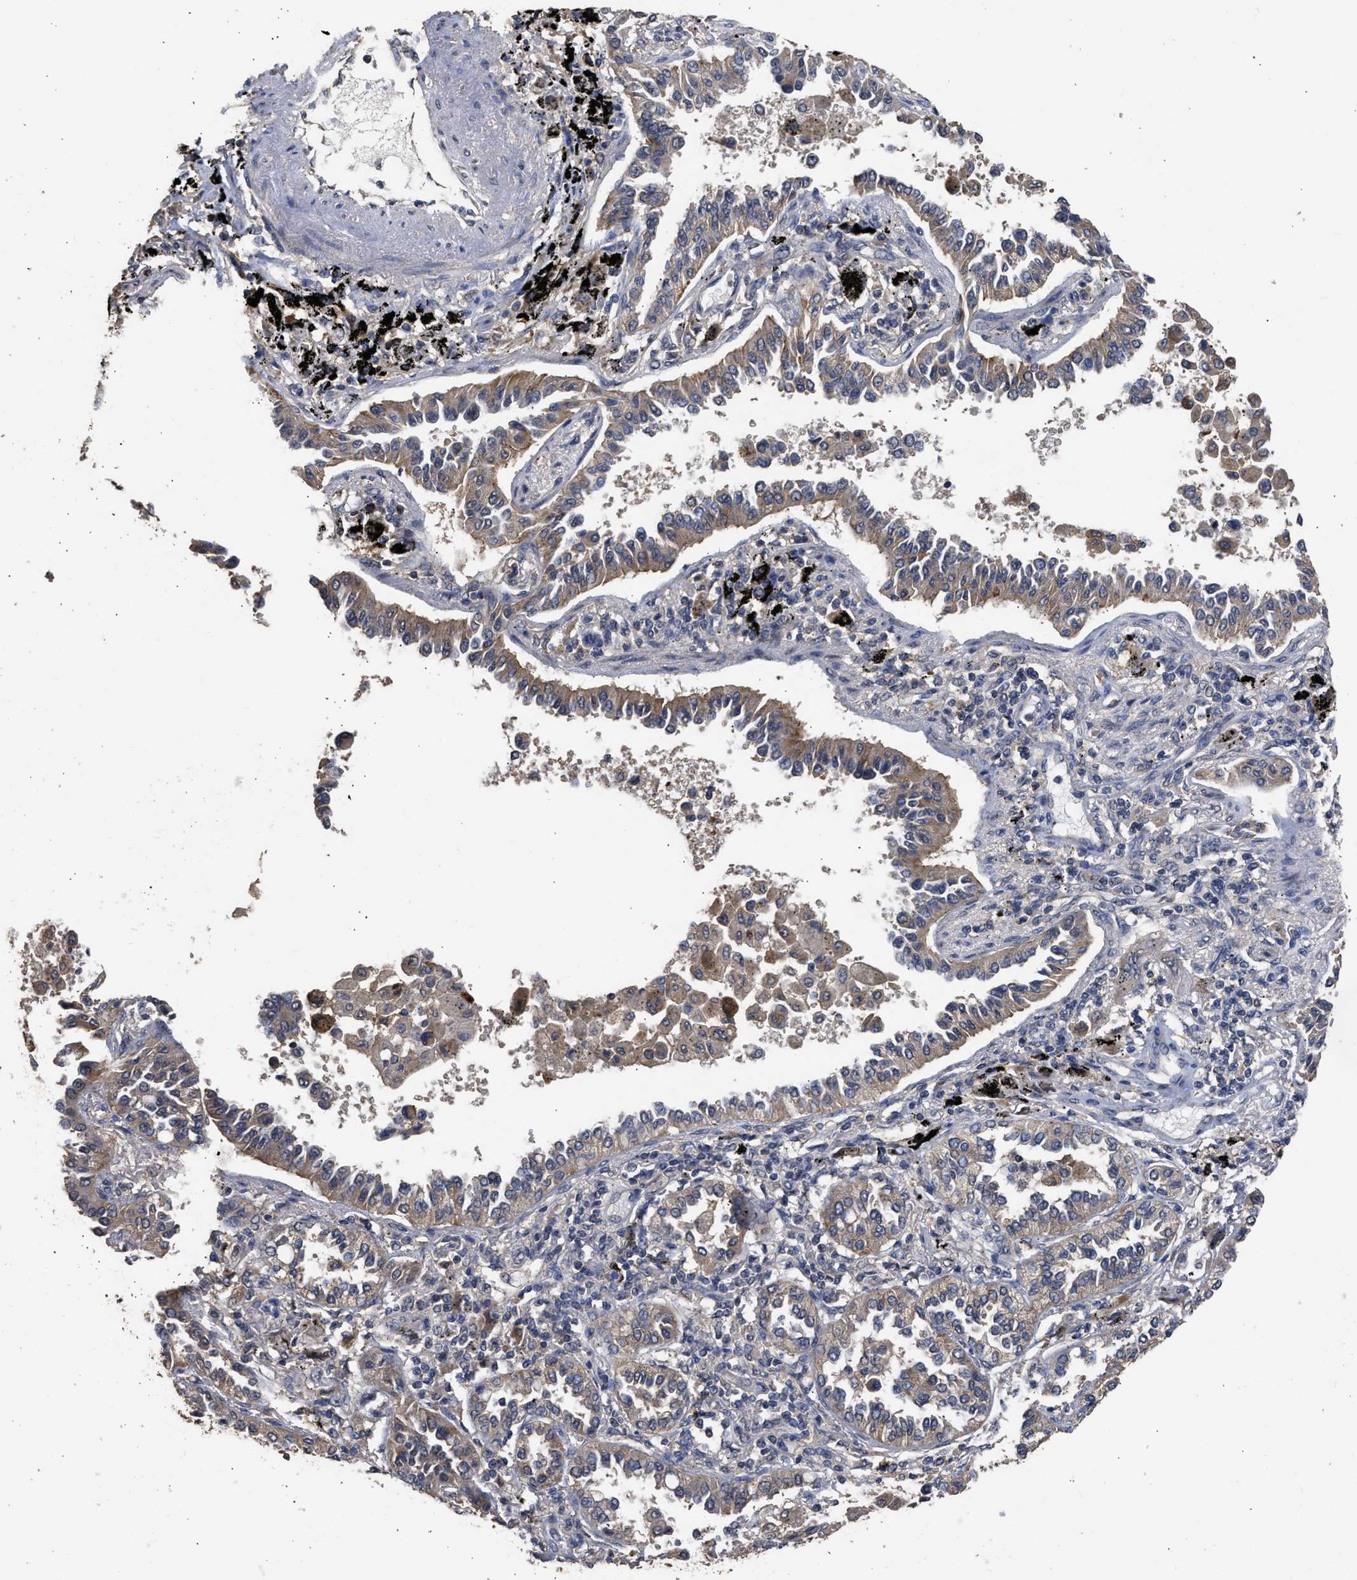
{"staining": {"intensity": "moderate", "quantity": ">75%", "location": "cytoplasmic/membranous"}, "tissue": "lung cancer", "cell_type": "Tumor cells", "image_type": "cancer", "snomed": [{"axis": "morphology", "description": "Normal tissue, NOS"}, {"axis": "morphology", "description": "Adenocarcinoma, NOS"}, {"axis": "topography", "description": "Lung"}], "caption": "This is a photomicrograph of IHC staining of lung cancer (adenocarcinoma), which shows moderate positivity in the cytoplasmic/membranous of tumor cells.", "gene": "SPINT2", "patient": {"sex": "male", "age": 59}}